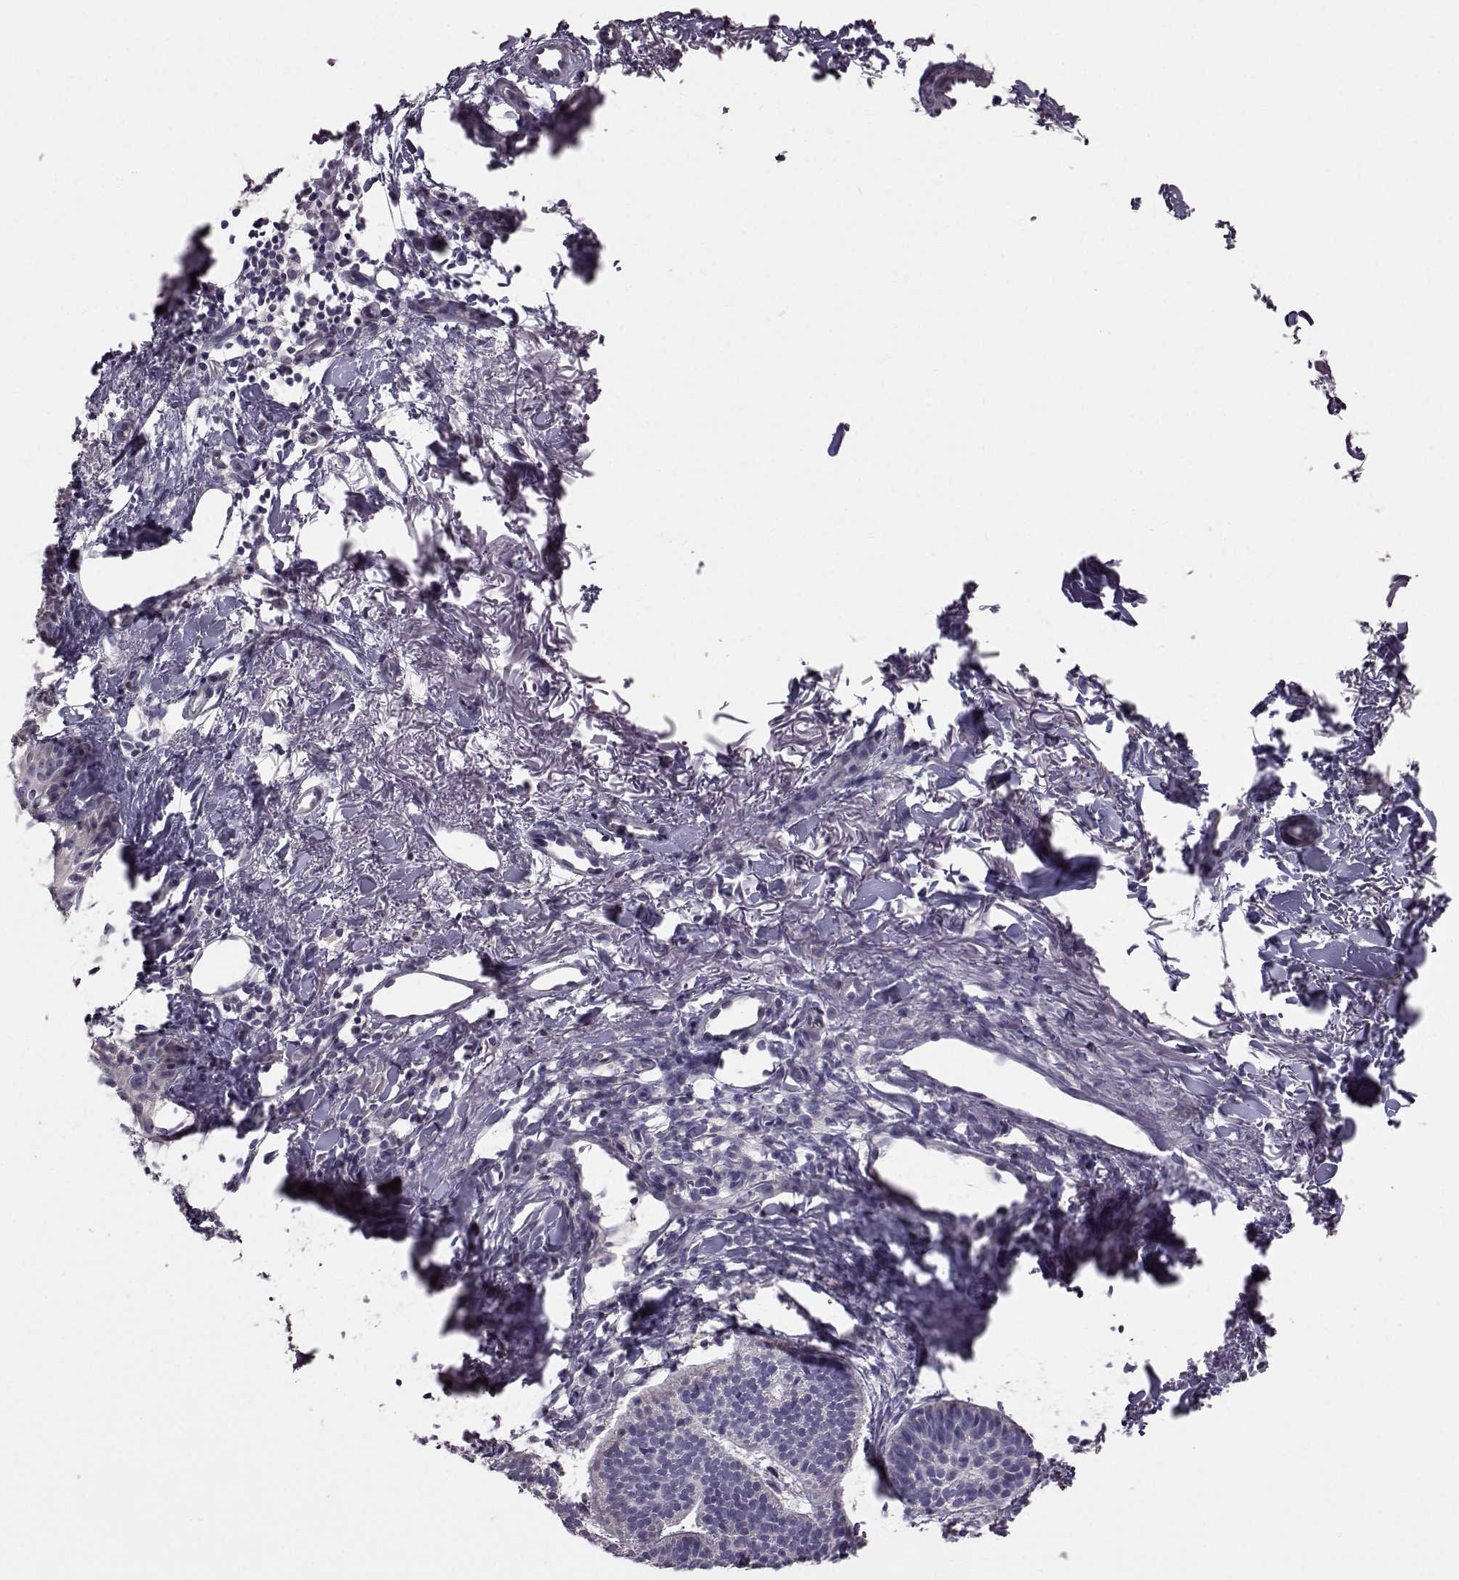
{"staining": {"intensity": "negative", "quantity": "none", "location": "none"}, "tissue": "skin cancer", "cell_type": "Tumor cells", "image_type": "cancer", "snomed": [{"axis": "morphology", "description": "Basal cell carcinoma"}, {"axis": "topography", "description": "Skin"}], "caption": "A high-resolution photomicrograph shows immunohistochemistry staining of skin cancer (basal cell carcinoma), which shows no significant staining in tumor cells.", "gene": "ADGRG2", "patient": {"sex": "male", "age": 72}}